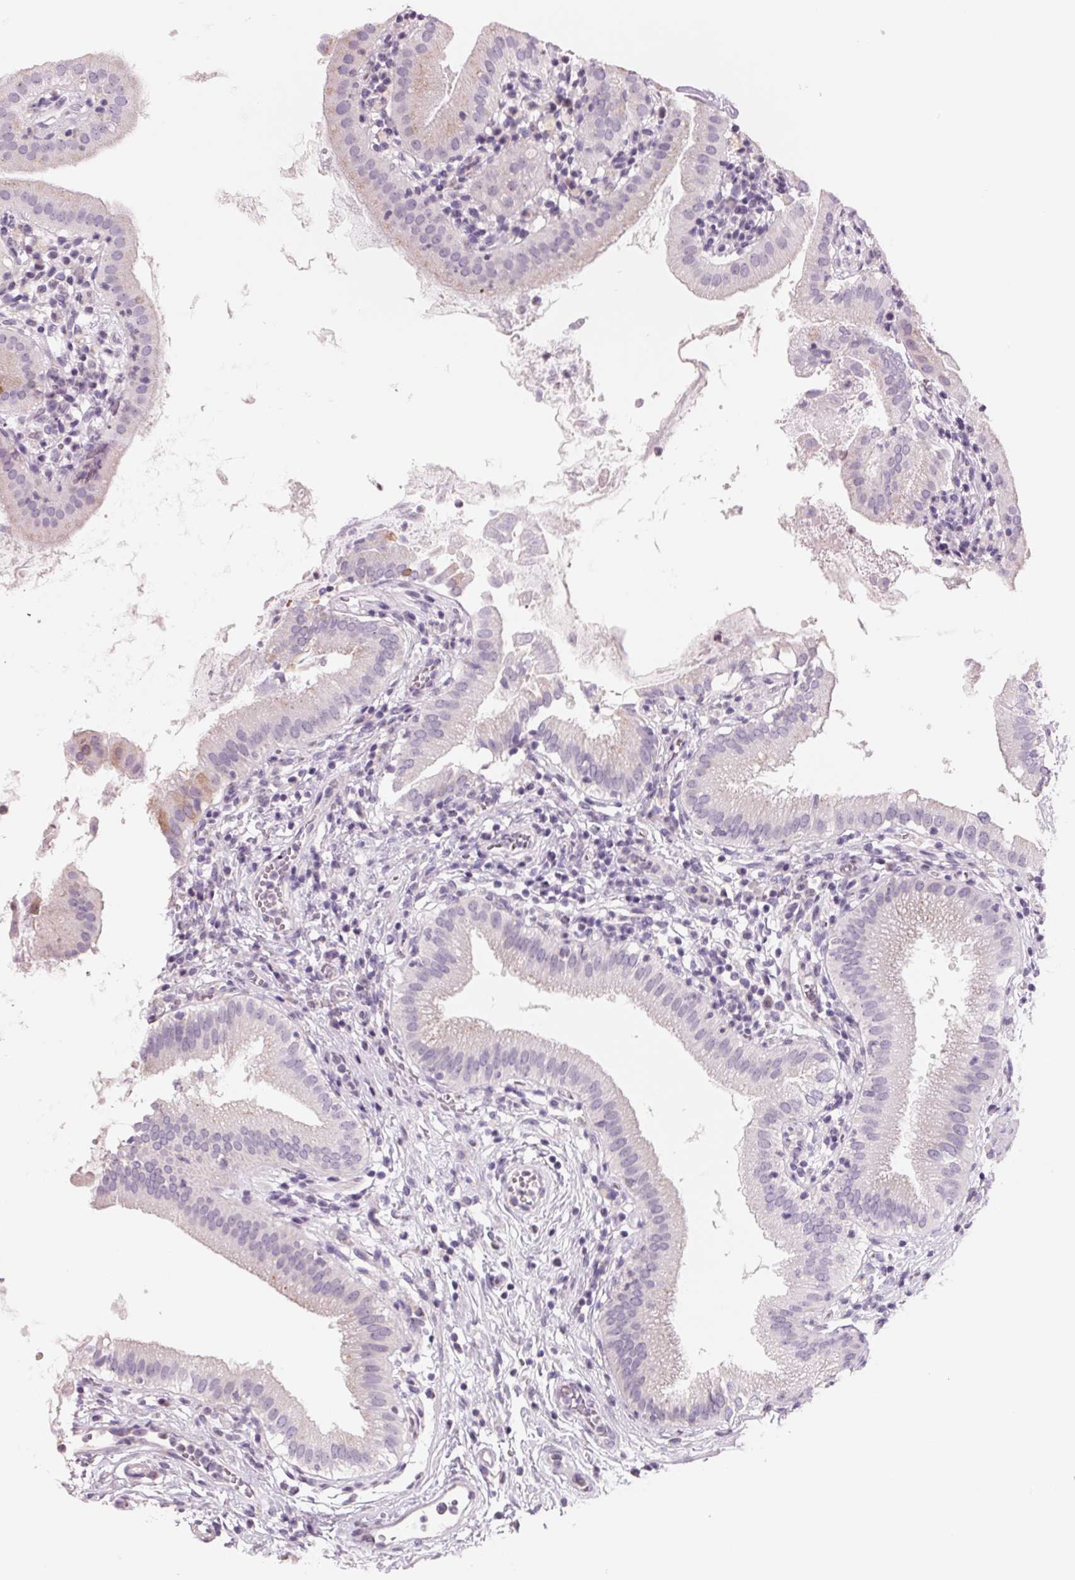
{"staining": {"intensity": "negative", "quantity": "none", "location": "none"}, "tissue": "gallbladder", "cell_type": "Glandular cells", "image_type": "normal", "snomed": [{"axis": "morphology", "description": "Normal tissue, NOS"}, {"axis": "topography", "description": "Gallbladder"}], "caption": "The immunohistochemistry photomicrograph has no significant staining in glandular cells of gallbladder.", "gene": "FTCD", "patient": {"sex": "female", "age": 65}}